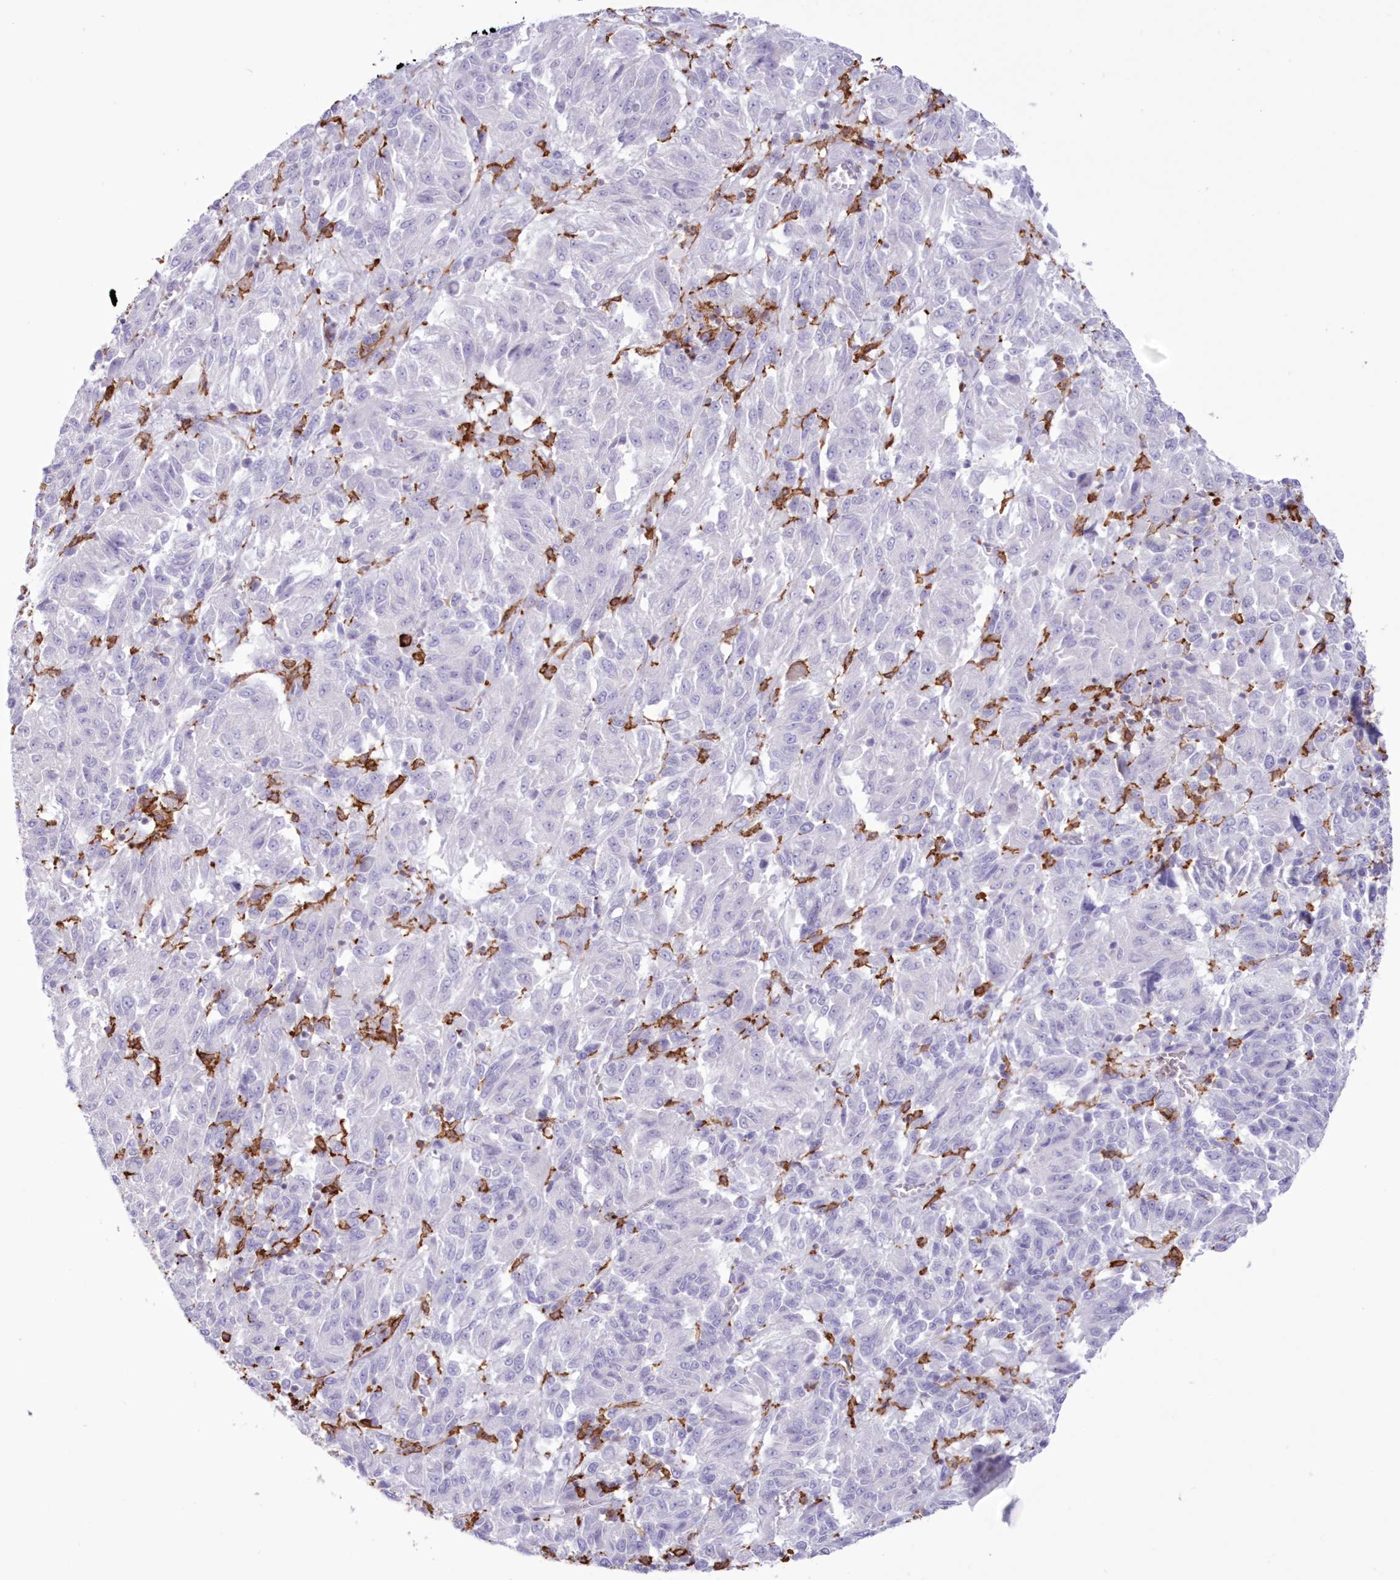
{"staining": {"intensity": "negative", "quantity": "none", "location": "none"}, "tissue": "melanoma", "cell_type": "Tumor cells", "image_type": "cancer", "snomed": [{"axis": "morphology", "description": "Malignant melanoma, Metastatic site"}, {"axis": "topography", "description": "Lung"}], "caption": "A high-resolution photomicrograph shows IHC staining of malignant melanoma (metastatic site), which reveals no significant positivity in tumor cells.", "gene": "C11orf1", "patient": {"sex": "male", "age": 64}}